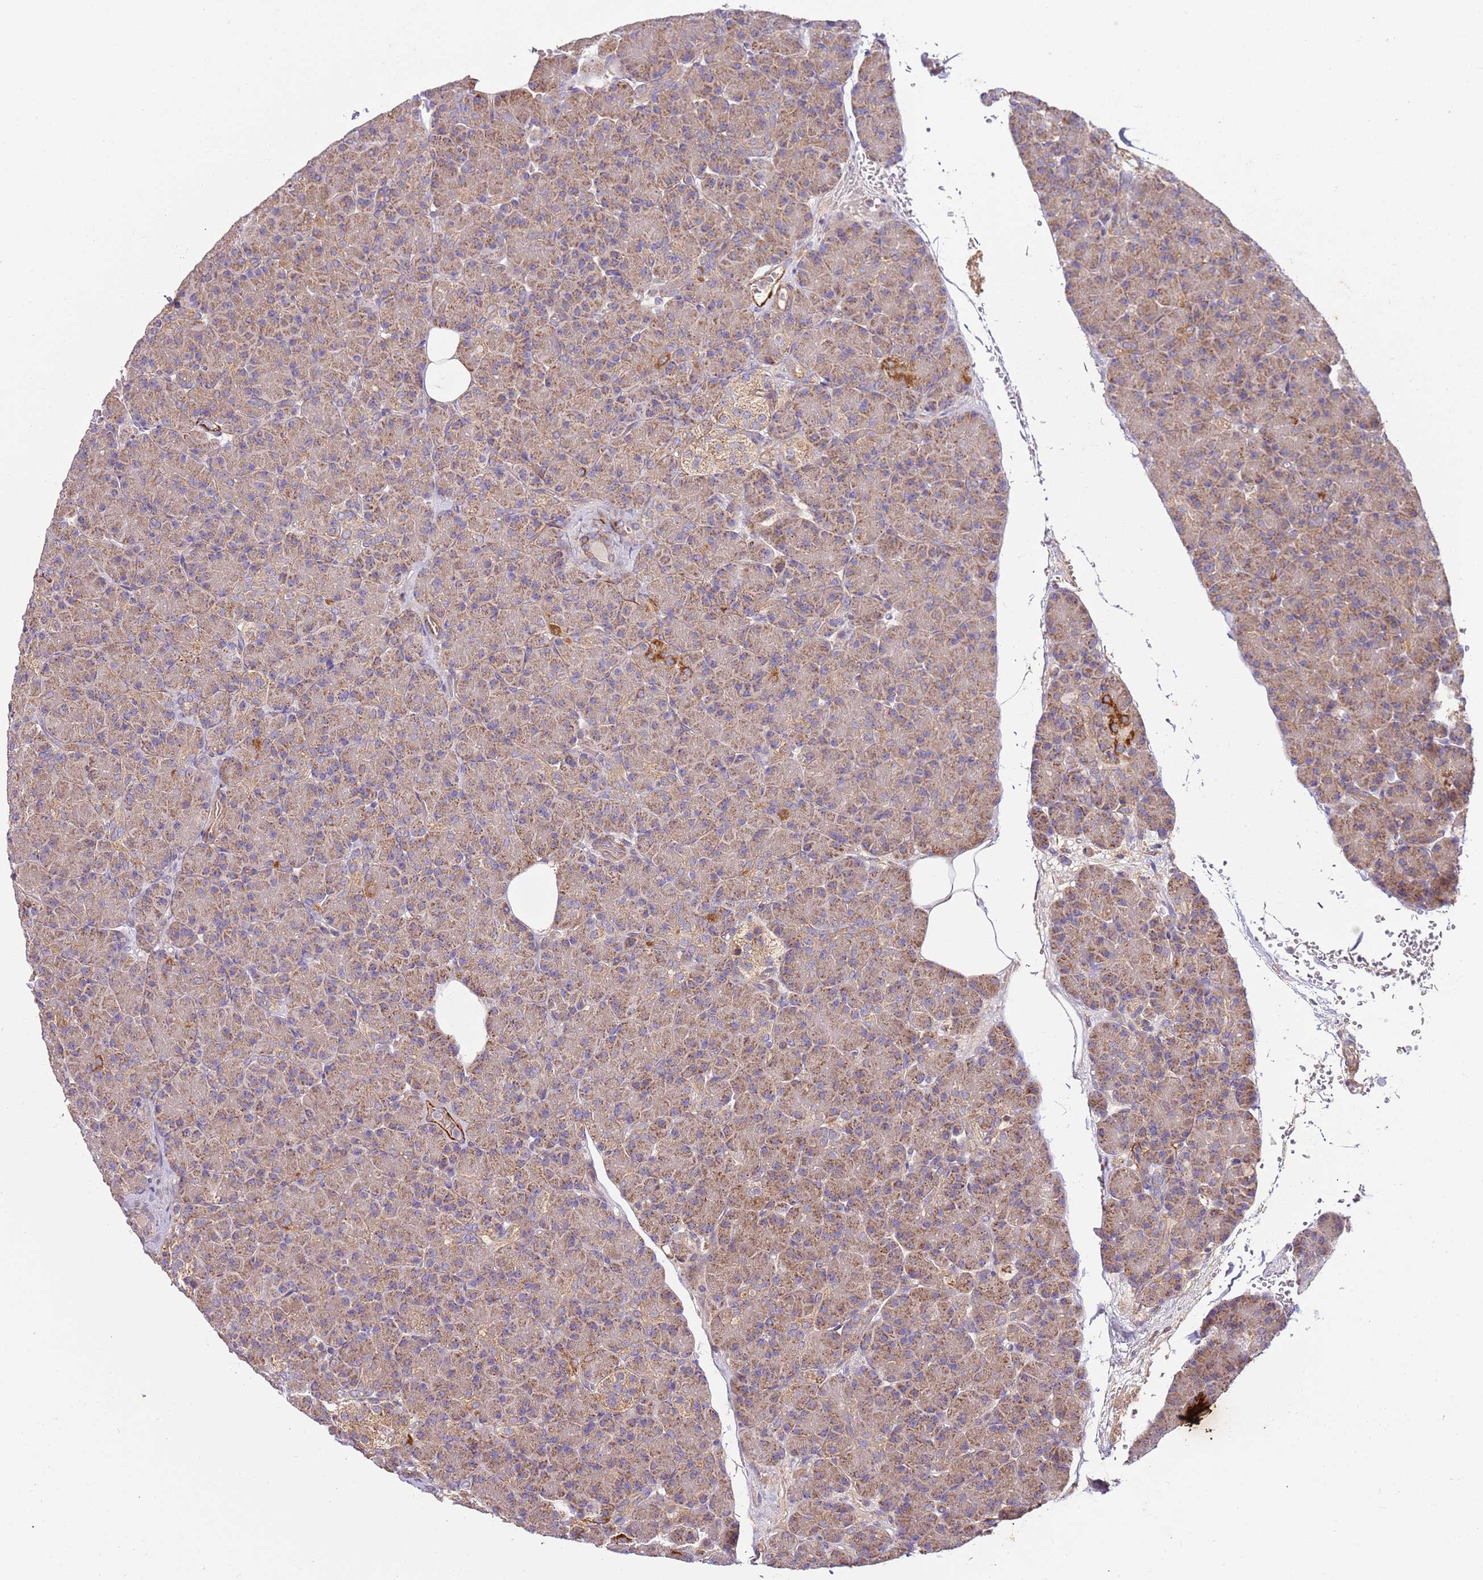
{"staining": {"intensity": "weak", "quantity": ">75%", "location": "cytoplasmic/membranous"}, "tissue": "pancreas", "cell_type": "Exocrine glandular cells", "image_type": "normal", "snomed": [{"axis": "morphology", "description": "Normal tissue, NOS"}, {"axis": "topography", "description": "Pancreas"}], "caption": "Approximately >75% of exocrine glandular cells in unremarkable pancreas demonstrate weak cytoplasmic/membranous protein staining as visualized by brown immunohistochemical staining.", "gene": "KRTAP21", "patient": {"sex": "female", "age": 43}}